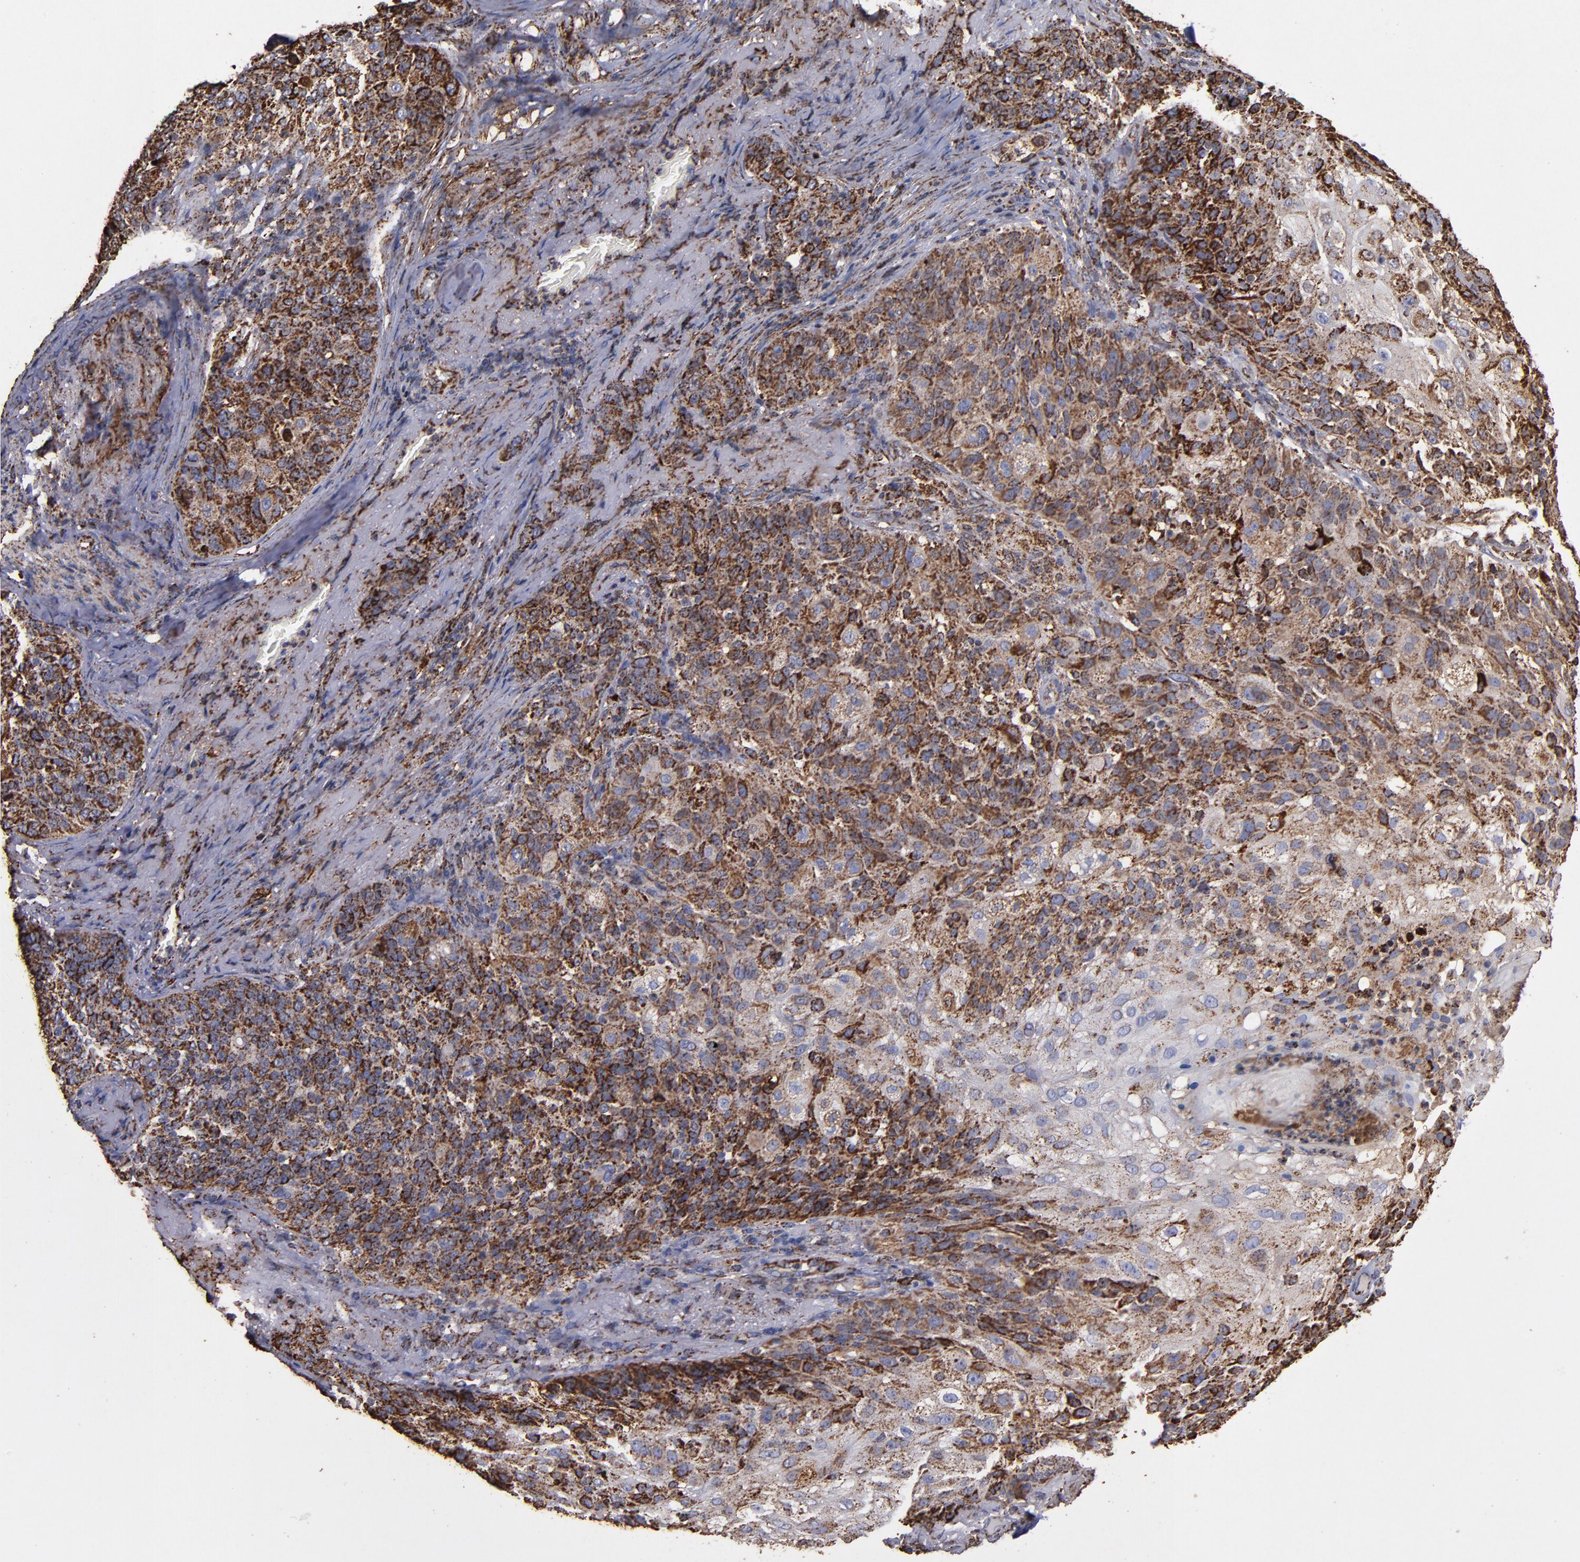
{"staining": {"intensity": "strong", "quantity": ">75%", "location": "cytoplasmic/membranous"}, "tissue": "skin cancer", "cell_type": "Tumor cells", "image_type": "cancer", "snomed": [{"axis": "morphology", "description": "Normal tissue, NOS"}, {"axis": "morphology", "description": "Squamous cell carcinoma, NOS"}, {"axis": "topography", "description": "Skin"}], "caption": "Tumor cells demonstrate strong cytoplasmic/membranous staining in approximately >75% of cells in skin cancer.", "gene": "SOD2", "patient": {"sex": "female", "age": 83}}